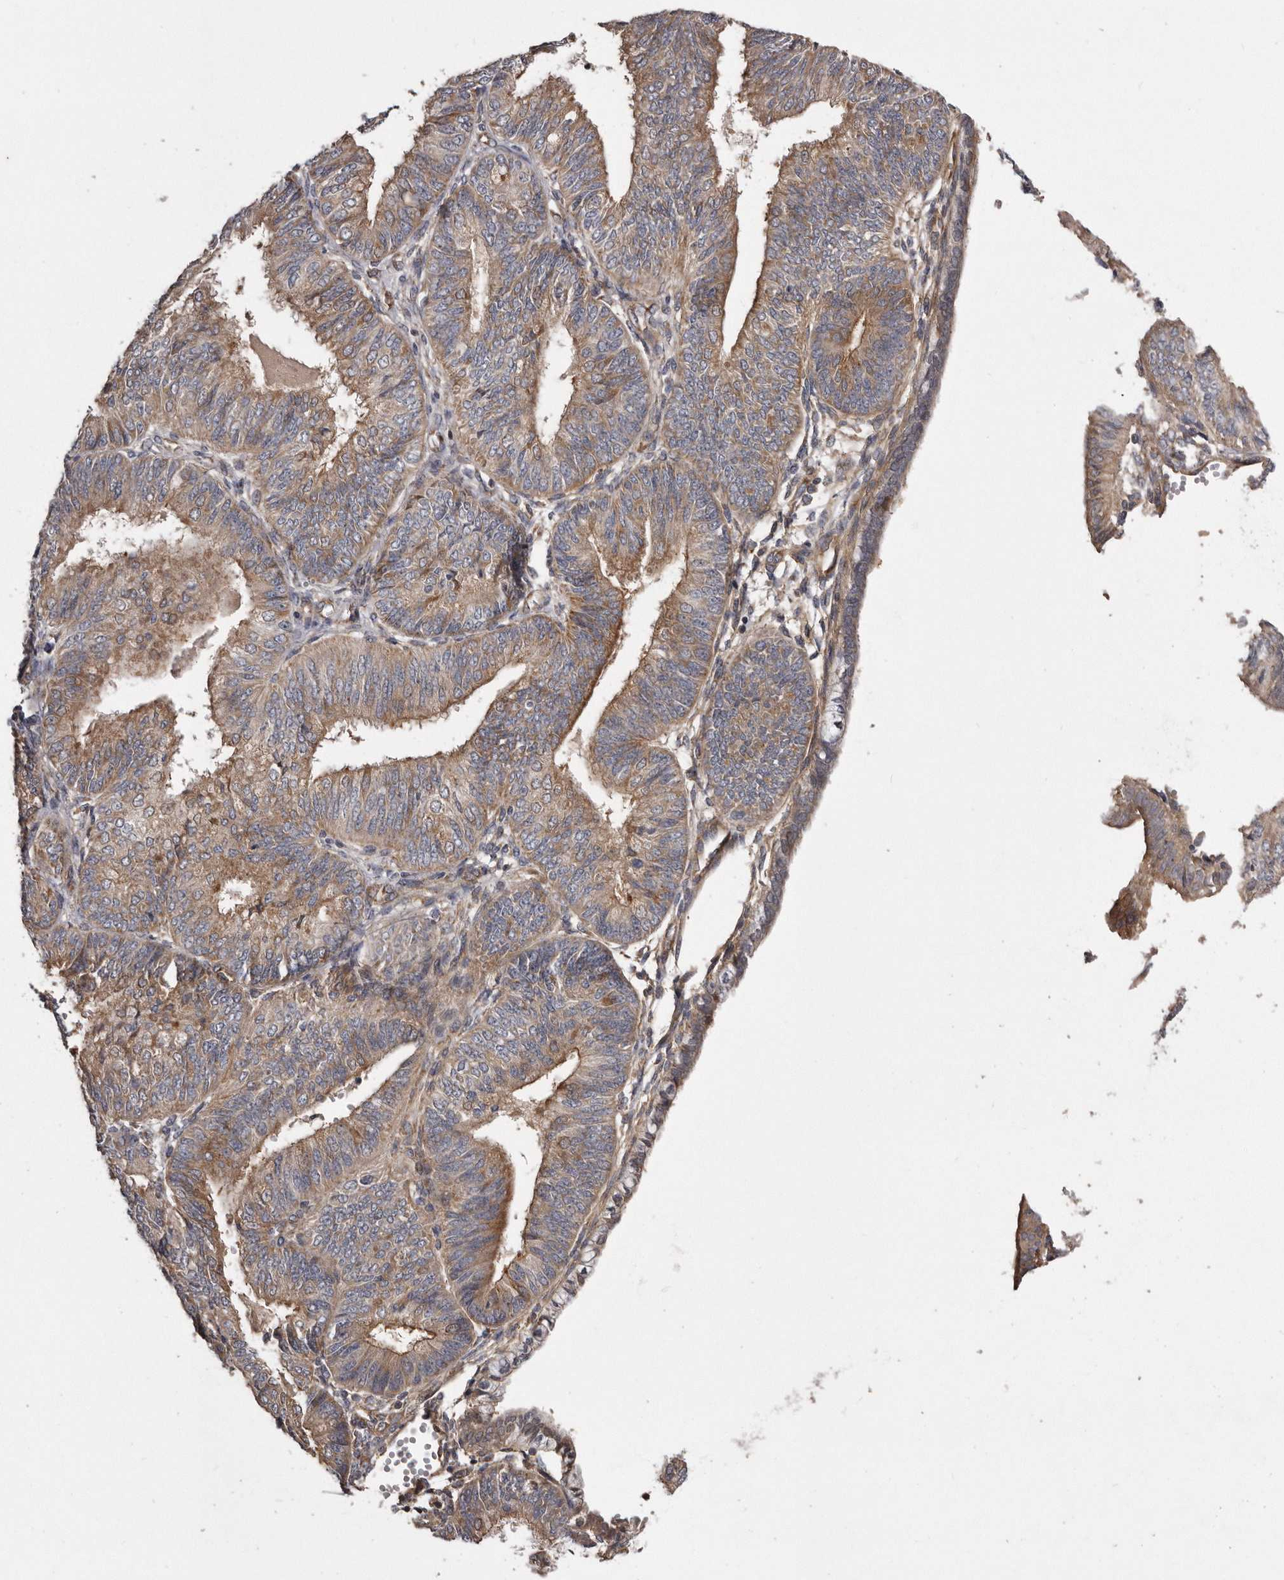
{"staining": {"intensity": "moderate", "quantity": "25%-75%", "location": "cytoplasmic/membranous"}, "tissue": "endometrial cancer", "cell_type": "Tumor cells", "image_type": "cancer", "snomed": [{"axis": "morphology", "description": "Adenocarcinoma, NOS"}, {"axis": "topography", "description": "Endometrium"}], "caption": "Adenocarcinoma (endometrial) stained with a brown dye reveals moderate cytoplasmic/membranous positive positivity in approximately 25%-75% of tumor cells.", "gene": "ARMCX1", "patient": {"sex": "female", "age": 58}}